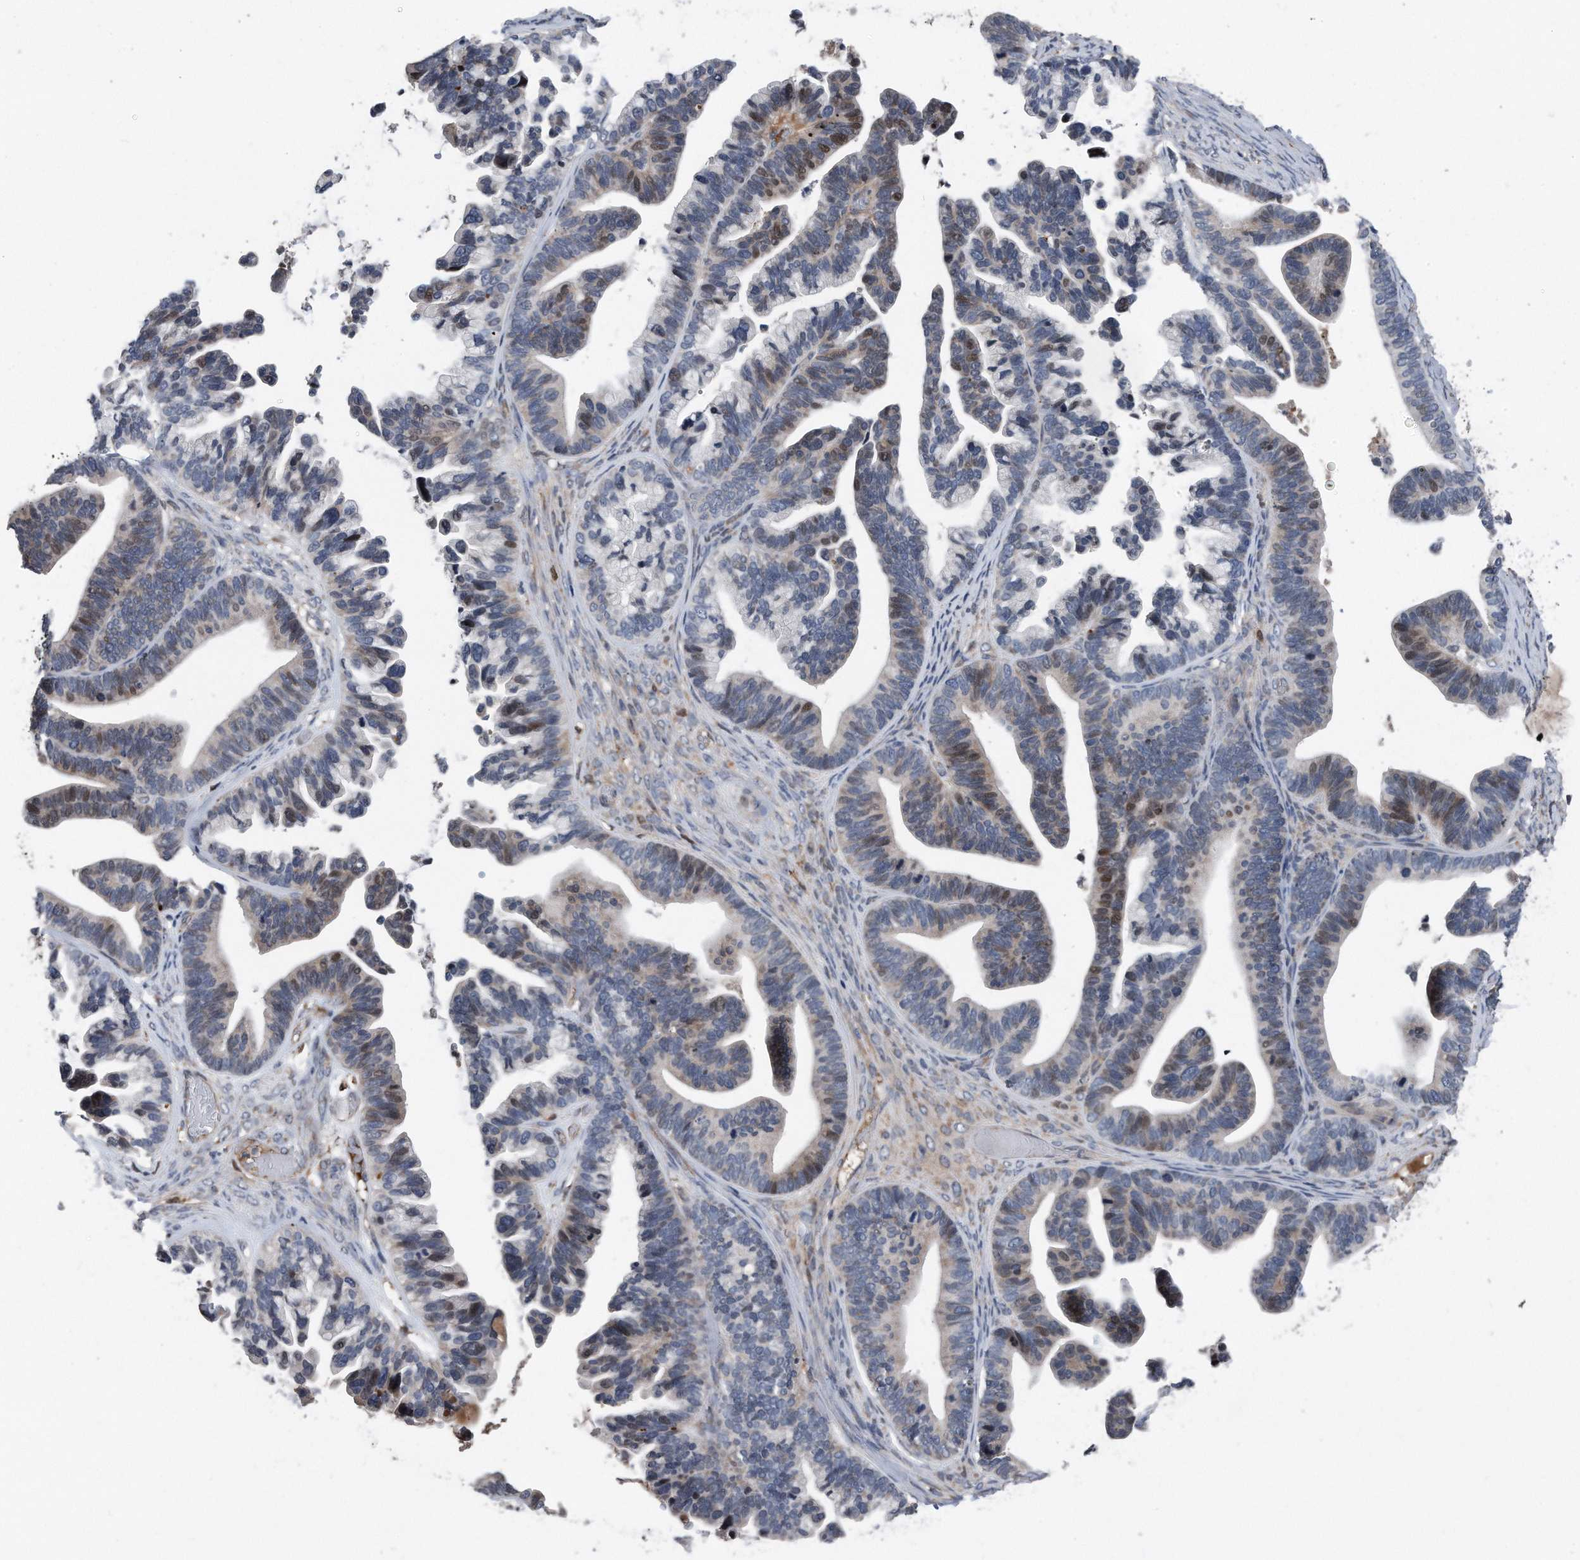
{"staining": {"intensity": "weak", "quantity": "<25%", "location": "cytoplasmic/membranous,nuclear"}, "tissue": "ovarian cancer", "cell_type": "Tumor cells", "image_type": "cancer", "snomed": [{"axis": "morphology", "description": "Cystadenocarcinoma, serous, NOS"}, {"axis": "topography", "description": "Ovary"}], "caption": "Immunohistochemical staining of ovarian cancer demonstrates no significant expression in tumor cells.", "gene": "DST", "patient": {"sex": "female", "age": 56}}